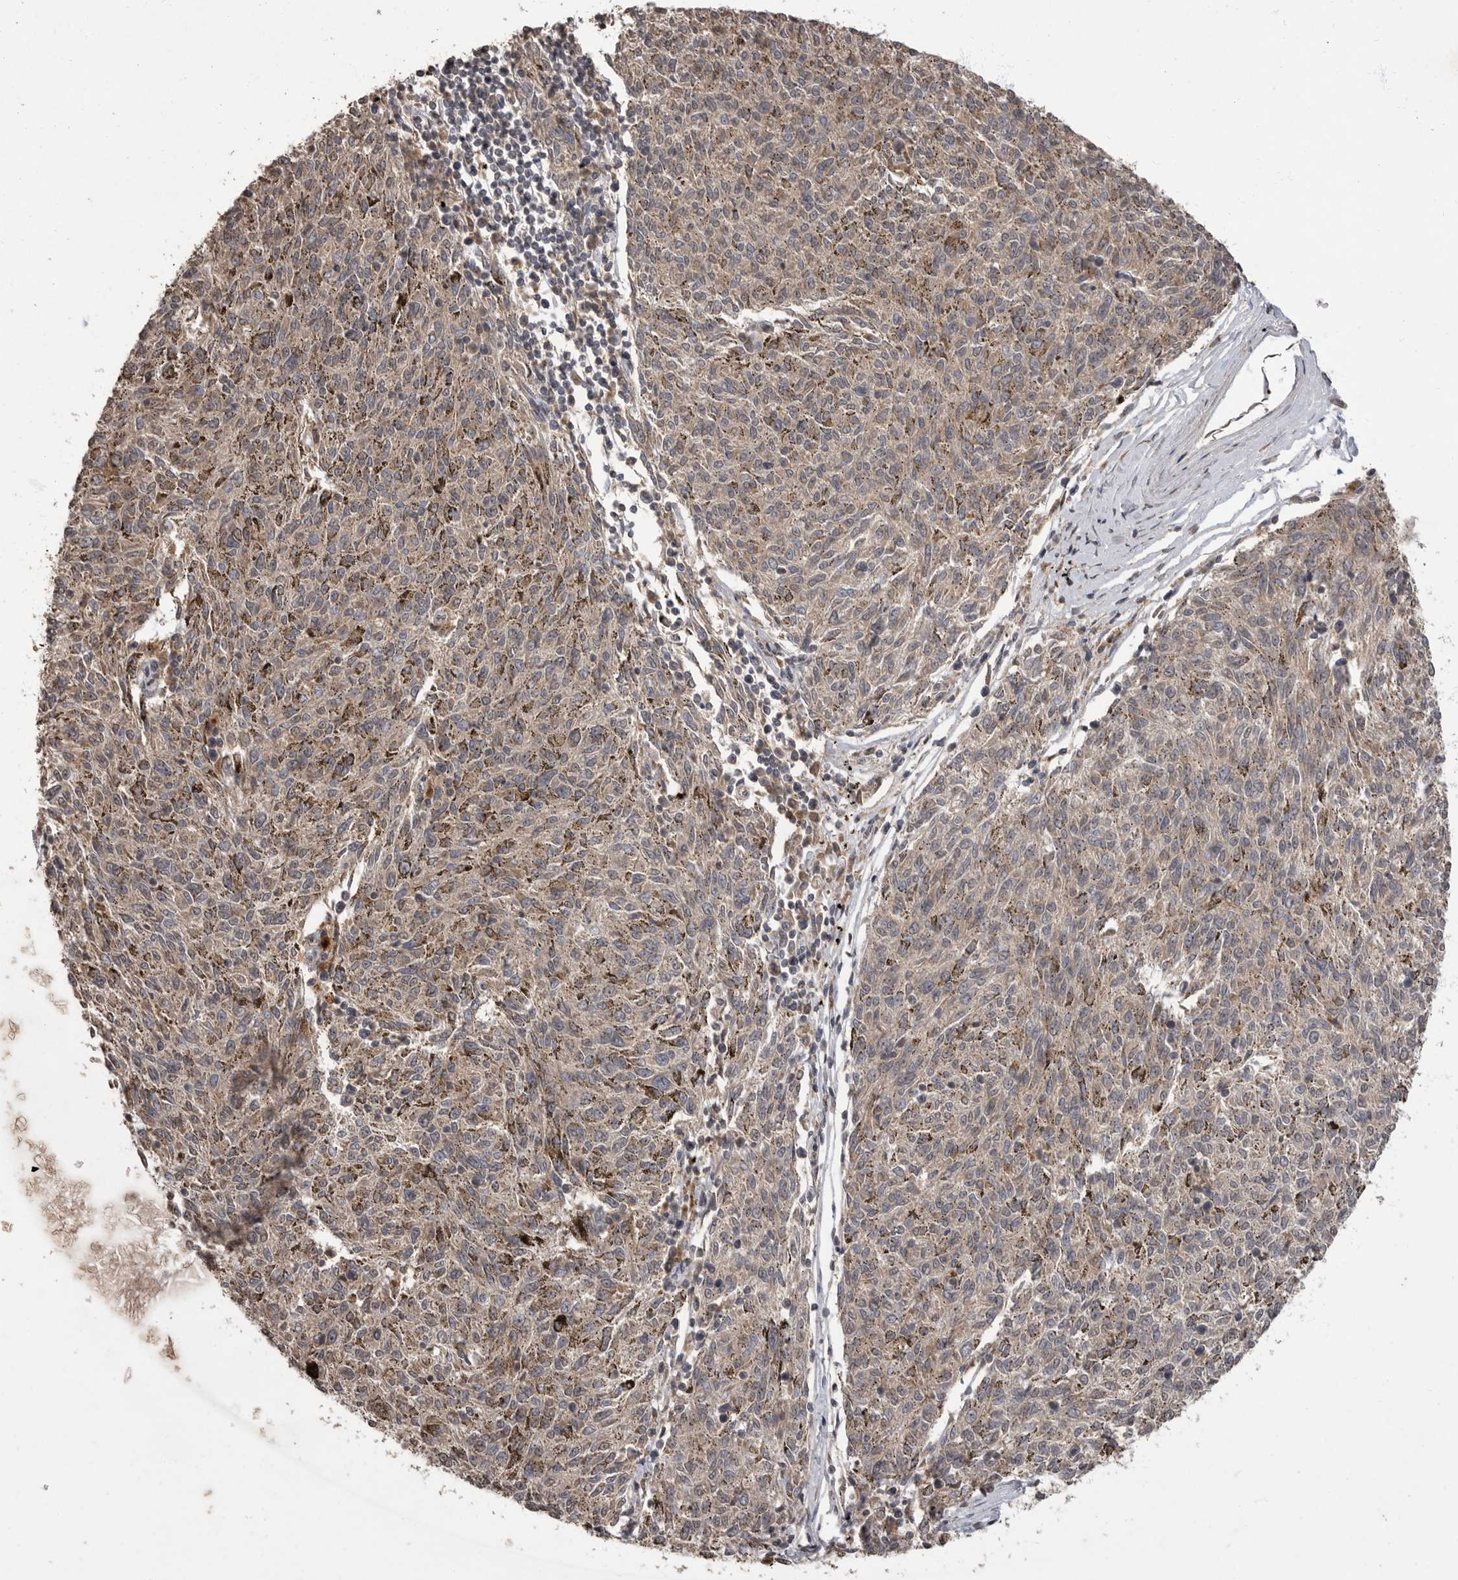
{"staining": {"intensity": "weak", "quantity": ">75%", "location": "cytoplasmic/membranous"}, "tissue": "melanoma", "cell_type": "Tumor cells", "image_type": "cancer", "snomed": [{"axis": "morphology", "description": "Malignant melanoma, NOS"}, {"axis": "topography", "description": "Skin"}], "caption": "Weak cytoplasmic/membranous positivity is present in about >75% of tumor cells in malignant melanoma.", "gene": "MAFG", "patient": {"sex": "female", "age": 72}}